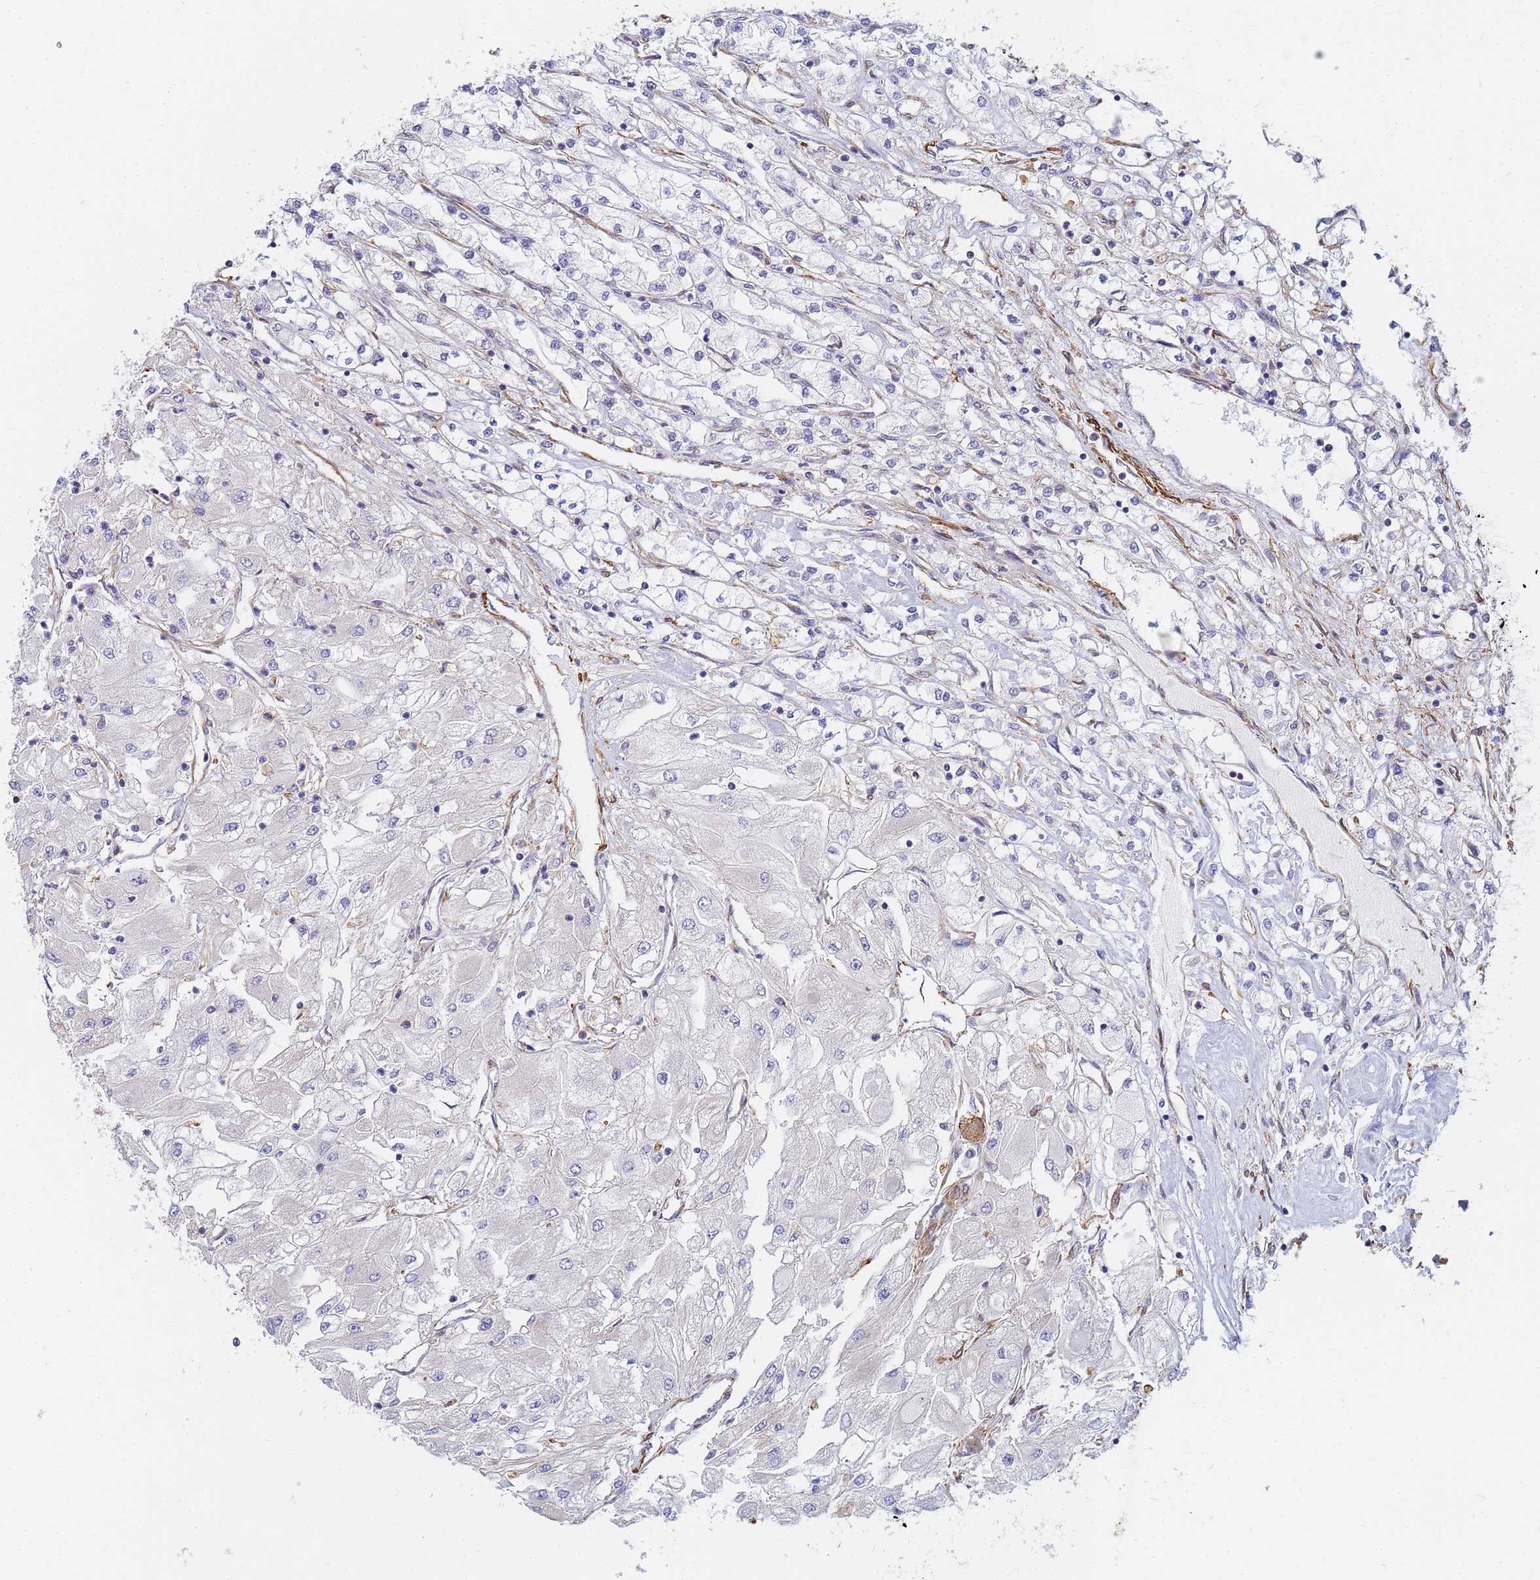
{"staining": {"intensity": "negative", "quantity": "none", "location": "none"}, "tissue": "renal cancer", "cell_type": "Tumor cells", "image_type": "cancer", "snomed": [{"axis": "morphology", "description": "Adenocarcinoma, NOS"}, {"axis": "topography", "description": "Kidney"}], "caption": "Renal cancer was stained to show a protein in brown. There is no significant positivity in tumor cells. (IHC, brightfield microscopy, high magnification).", "gene": "TPM1", "patient": {"sex": "male", "age": 80}}